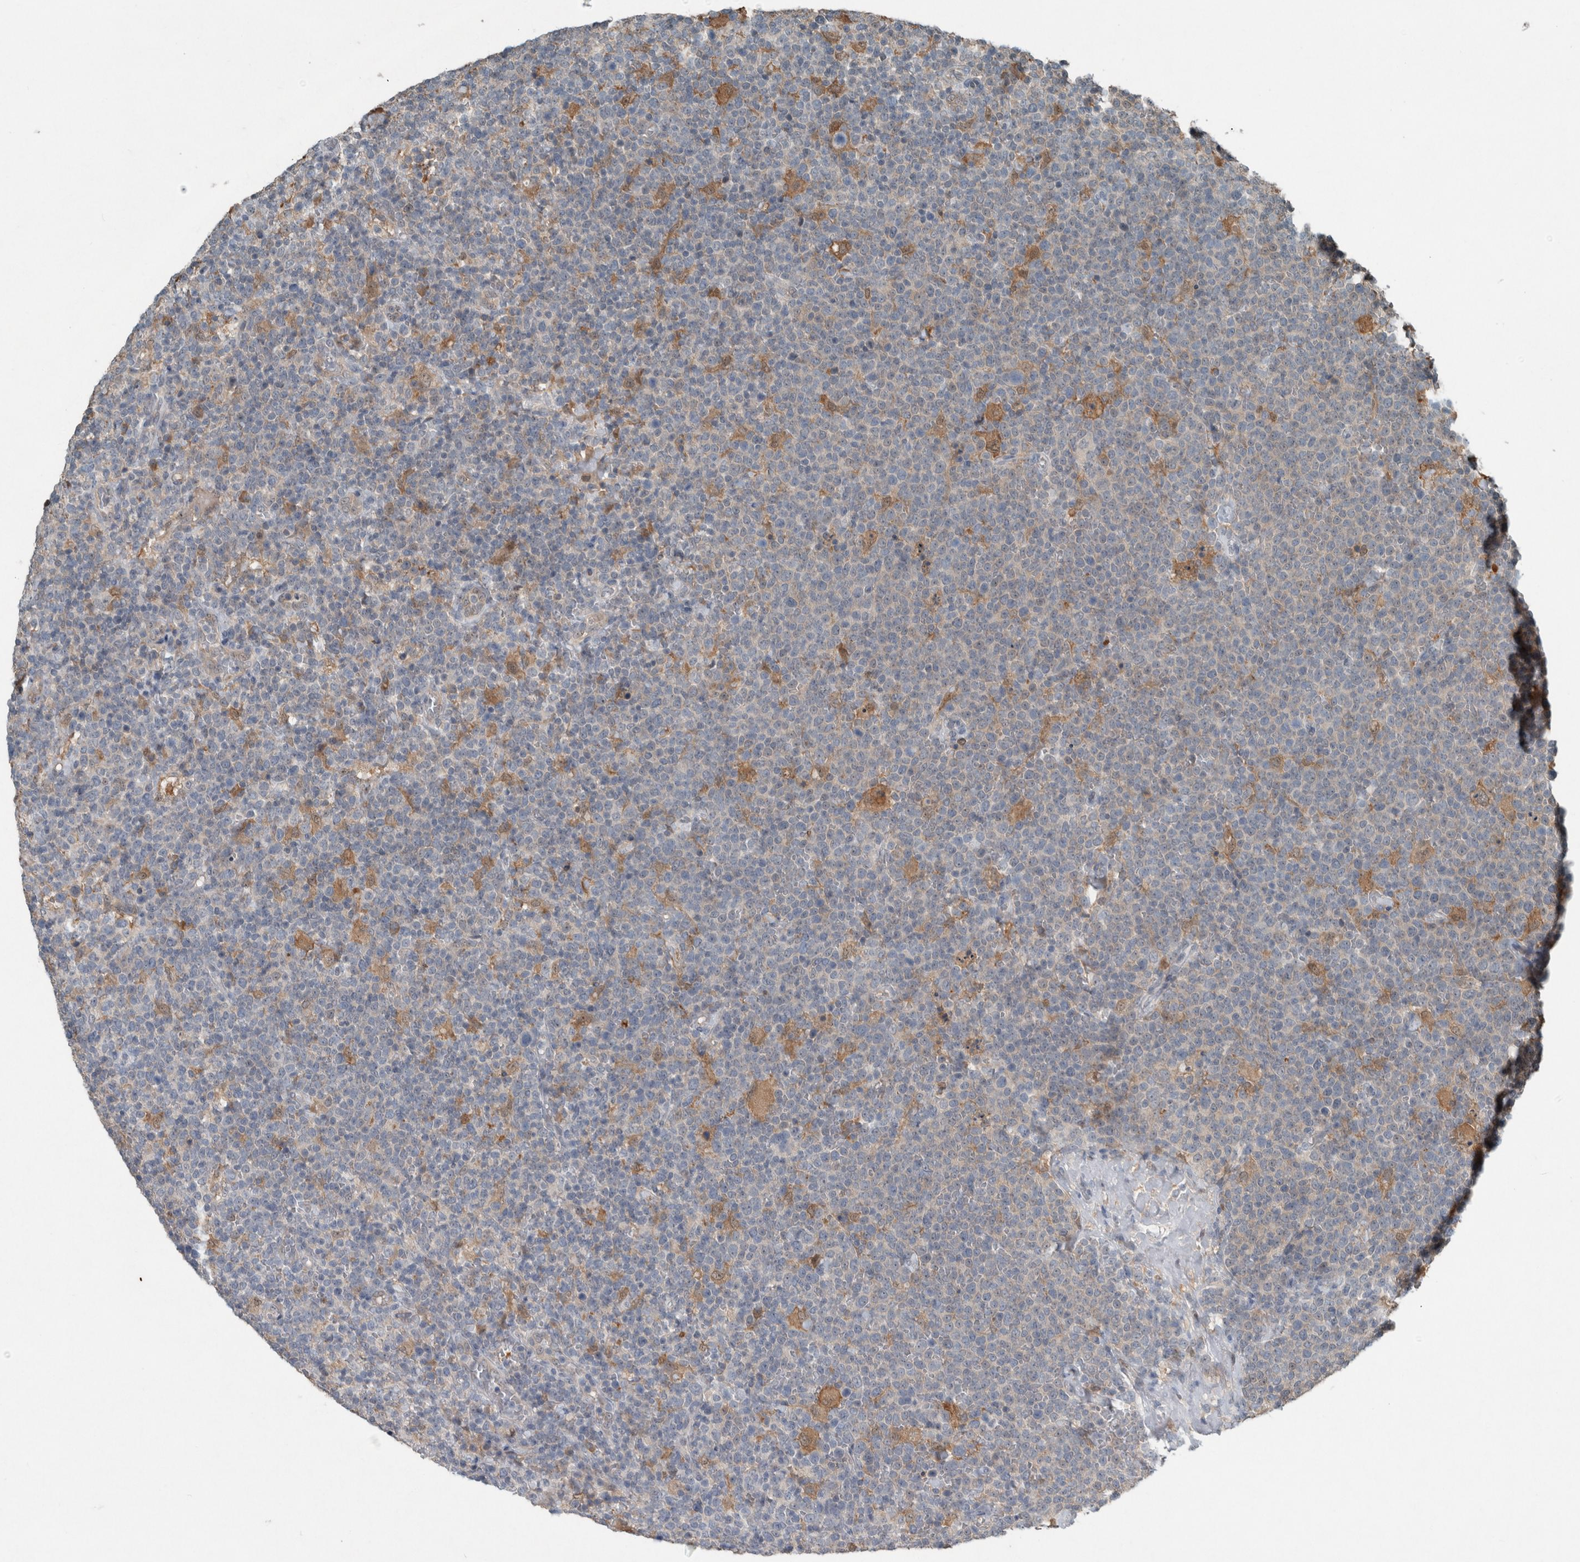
{"staining": {"intensity": "negative", "quantity": "none", "location": "none"}, "tissue": "lymphoma", "cell_type": "Tumor cells", "image_type": "cancer", "snomed": [{"axis": "morphology", "description": "Malignant lymphoma, non-Hodgkin's type, High grade"}, {"axis": "topography", "description": "Lymph node"}], "caption": "Tumor cells show no significant staining in malignant lymphoma, non-Hodgkin's type (high-grade).", "gene": "RALGDS", "patient": {"sex": "male", "age": 61}}